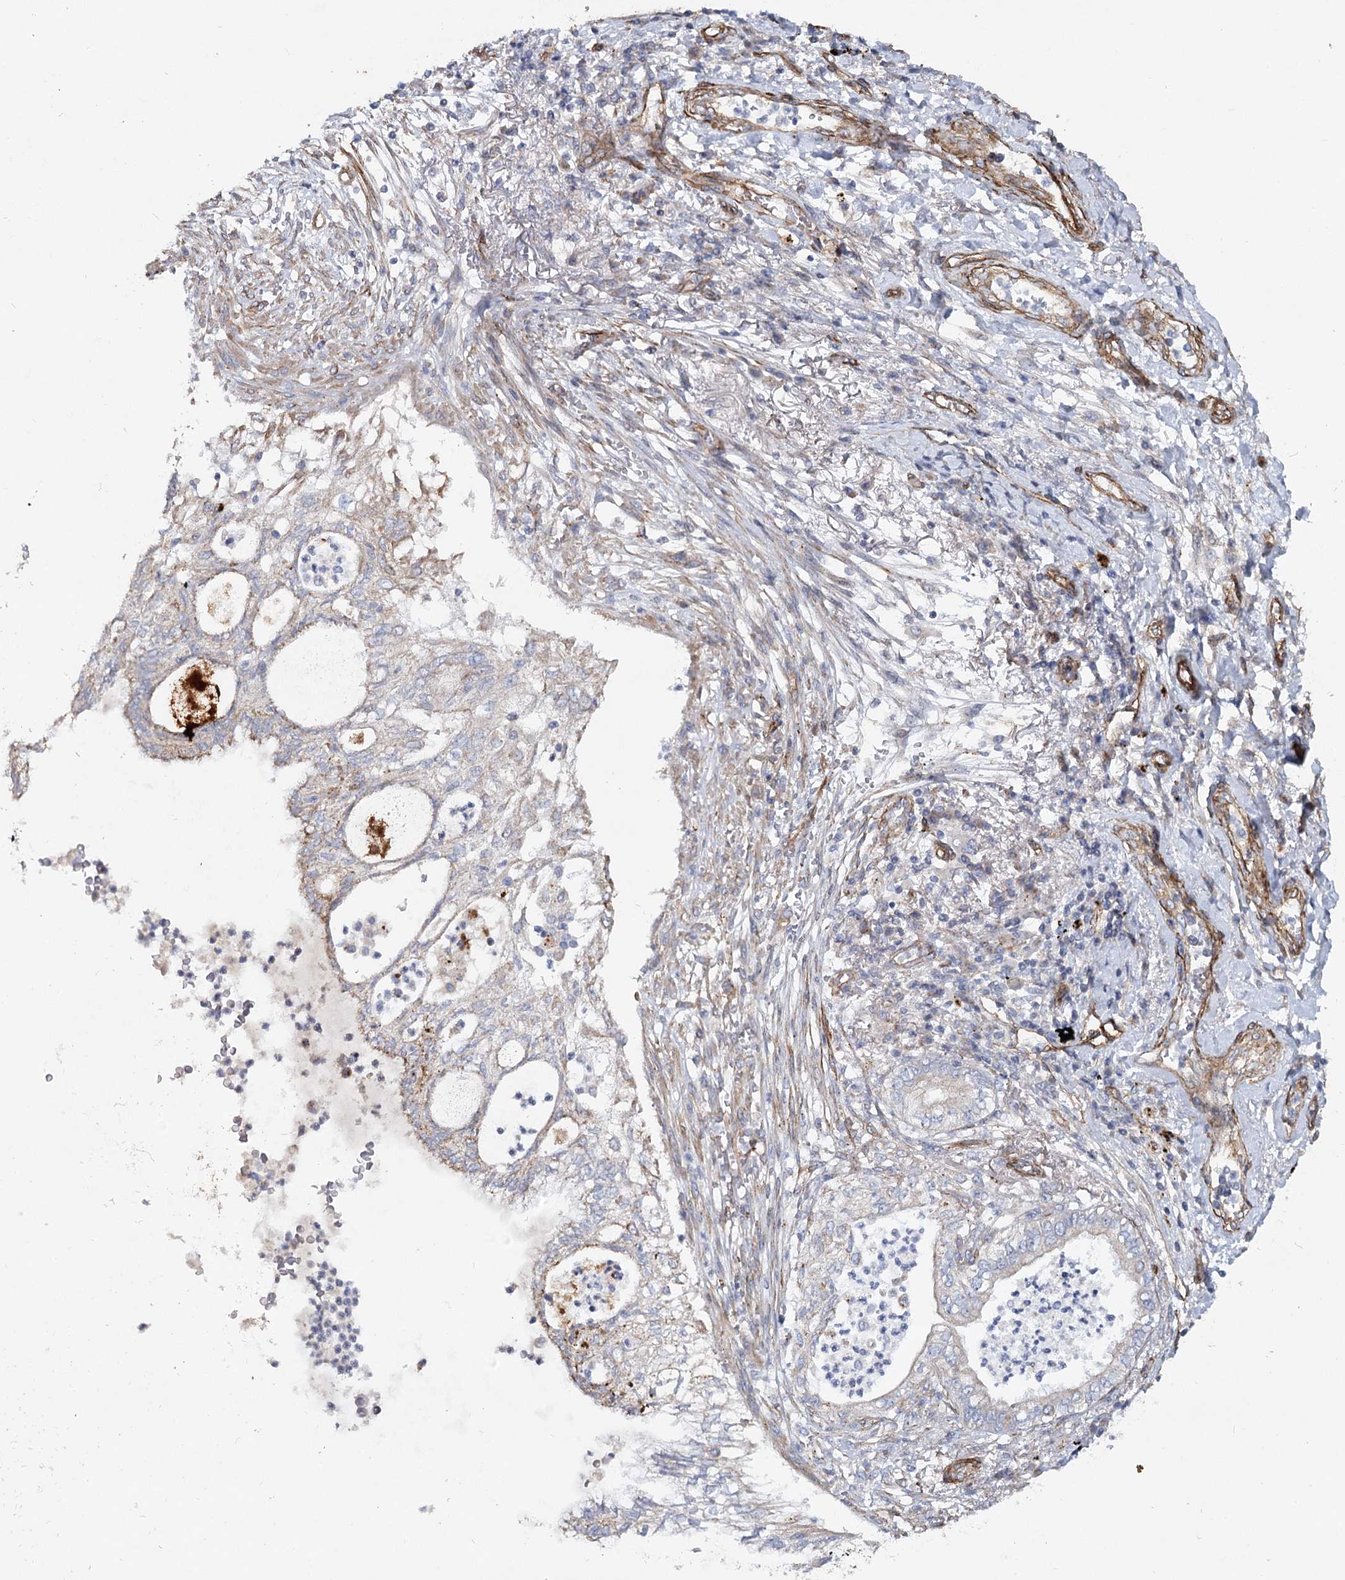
{"staining": {"intensity": "weak", "quantity": "<25%", "location": "cytoplasmic/membranous"}, "tissue": "lung cancer", "cell_type": "Tumor cells", "image_type": "cancer", "snomed": [{"axis": "morphology", "description": "Adenocarcinoma, NOS"}, {"axis": "topography", "description": "Lung"}], "caption": "Tumor cells show no significant protein positivity in lung adenocarcinoma.", "gene": "TMEM164", "patient": {"sex": "female", "age": 70}}